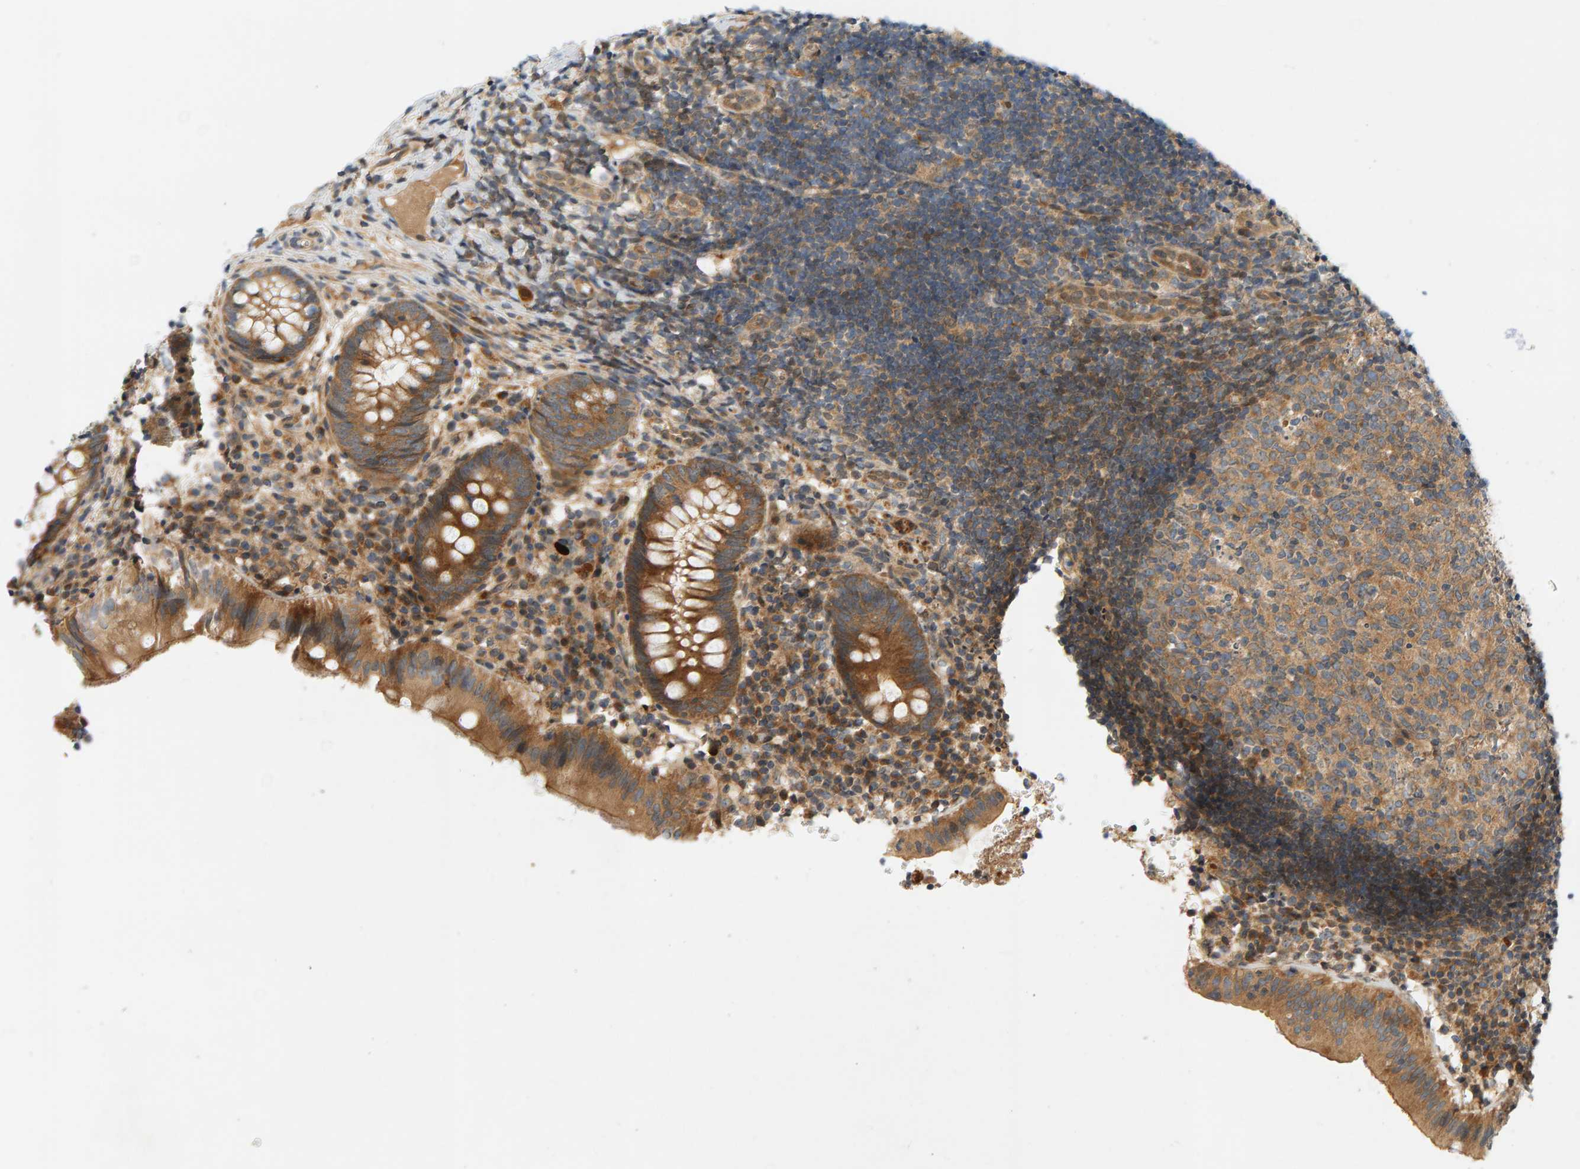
{"staining": {"intensity": "moderate", "quantity": ">75%", "location": "cytoplasmic/membranous"}, "tissue": "appendix", "cell_type": "Glandular cells", "image_type": "normal", "snomed": [{"axis": "morphology", "description": "Normal tissue, NOS"}, {"axis": "topography", "description": "Appendix"}], "caption": "Protein staining of benign appendix demonstrates moderate cytoplasmic/membranous positivity in about >75% of glandular cells. Nuclei are stained in blue.", "gene": "BAHCC1", "patient": {"sex": "male", "age": 8}}